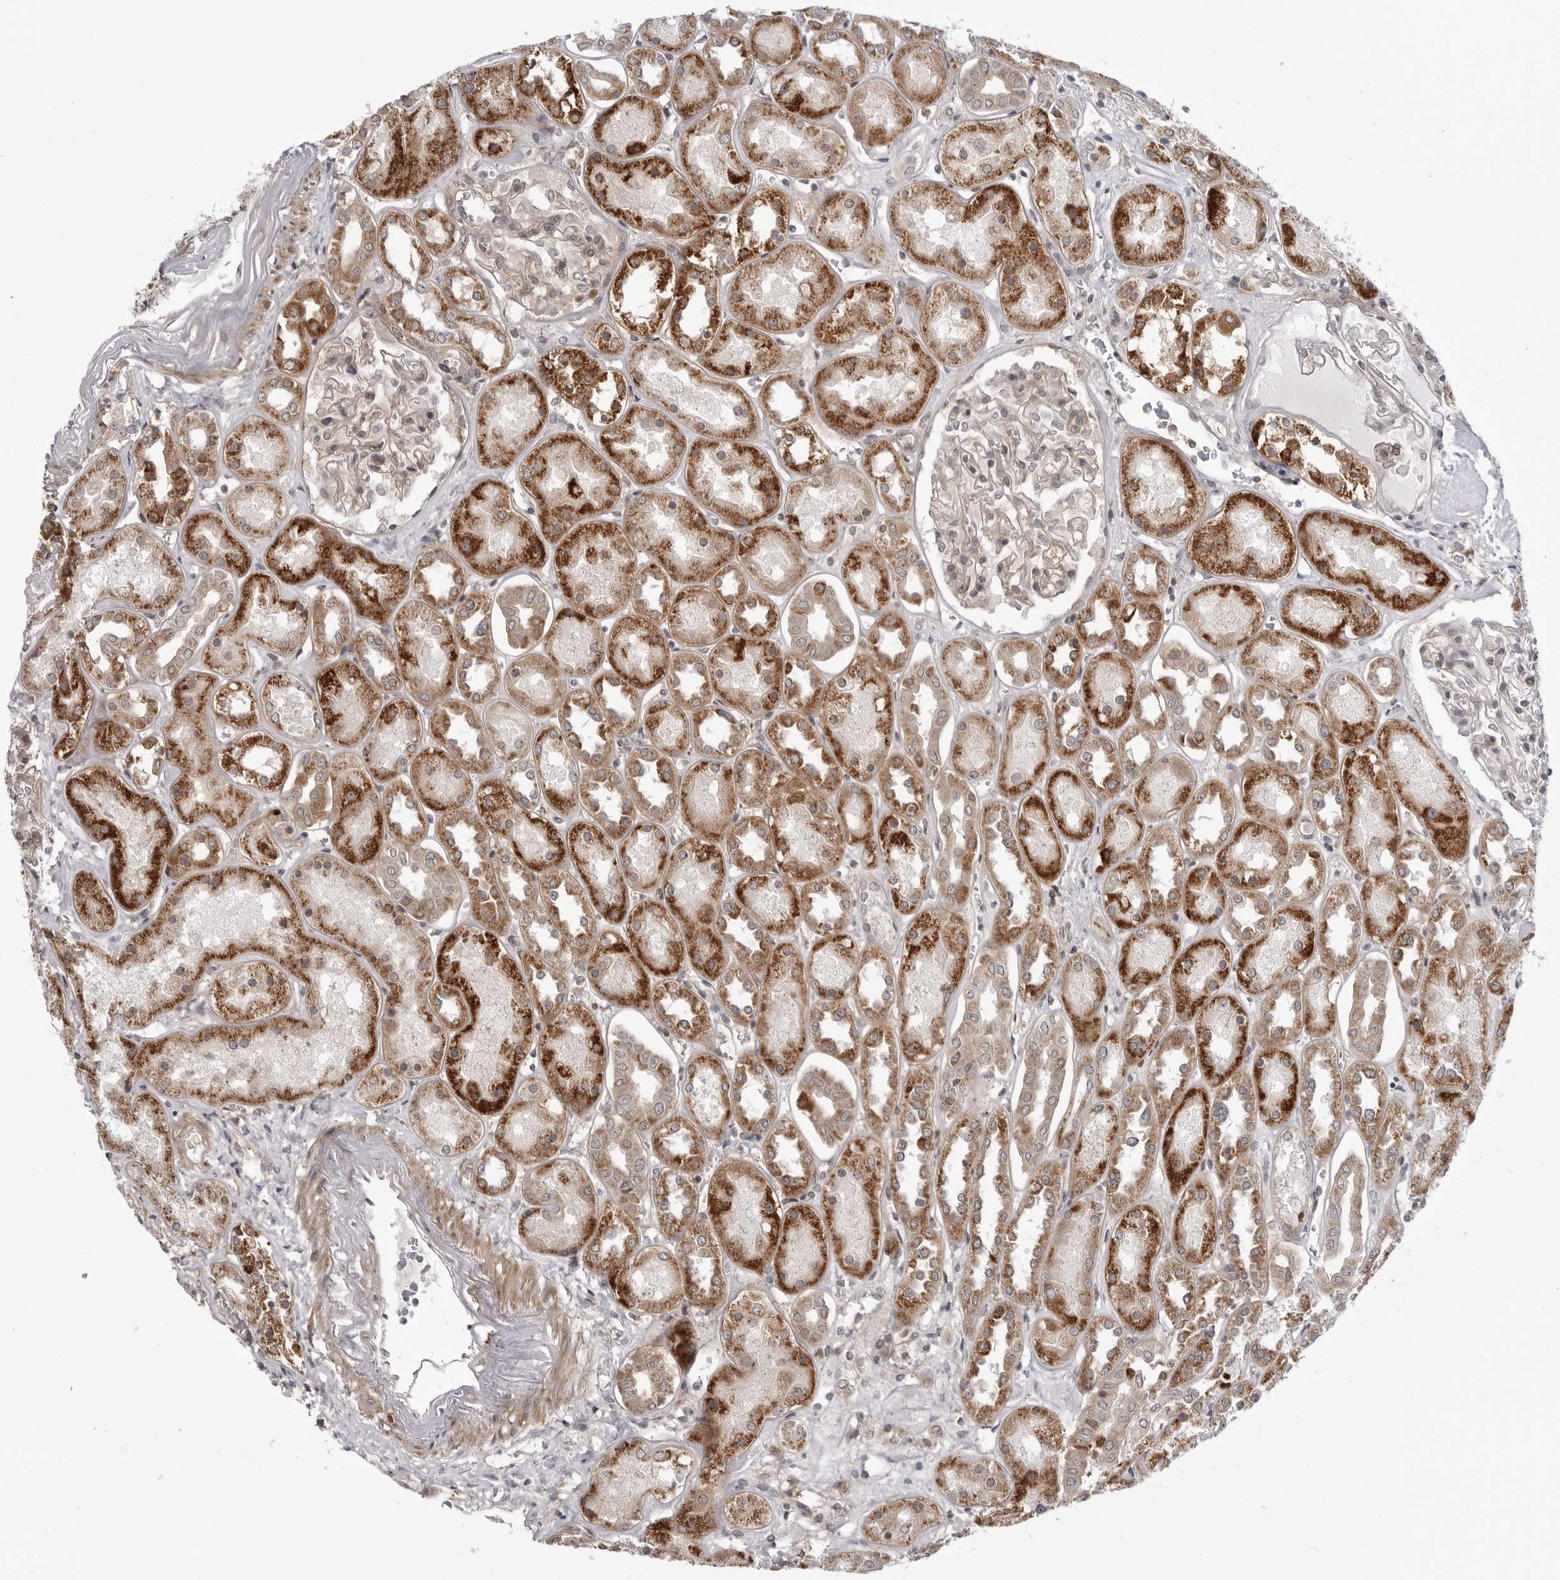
{"staining": {"intensity": "weak", "quantity": "25%-75%", "location": "cytoplasmic/membranous"}, "tissue": "kidney", "cell_type": "Cells in glomeruli", "image_type": "normal", "snomed": [{"axis": "morphology", "description": "Normal tissue, NOS"}, {"axis": "topography", "description": "Kidney"}], "caption": "This micrograph exhibits immunohistochemistry (IHC) staining of unremarkable kidney, with low weak cytoplasmic/membranous expression in about 25%-75% of cells in glomeruli.", "gene": "CCDC18", "patient": {"sex": "male", "age": 70}}